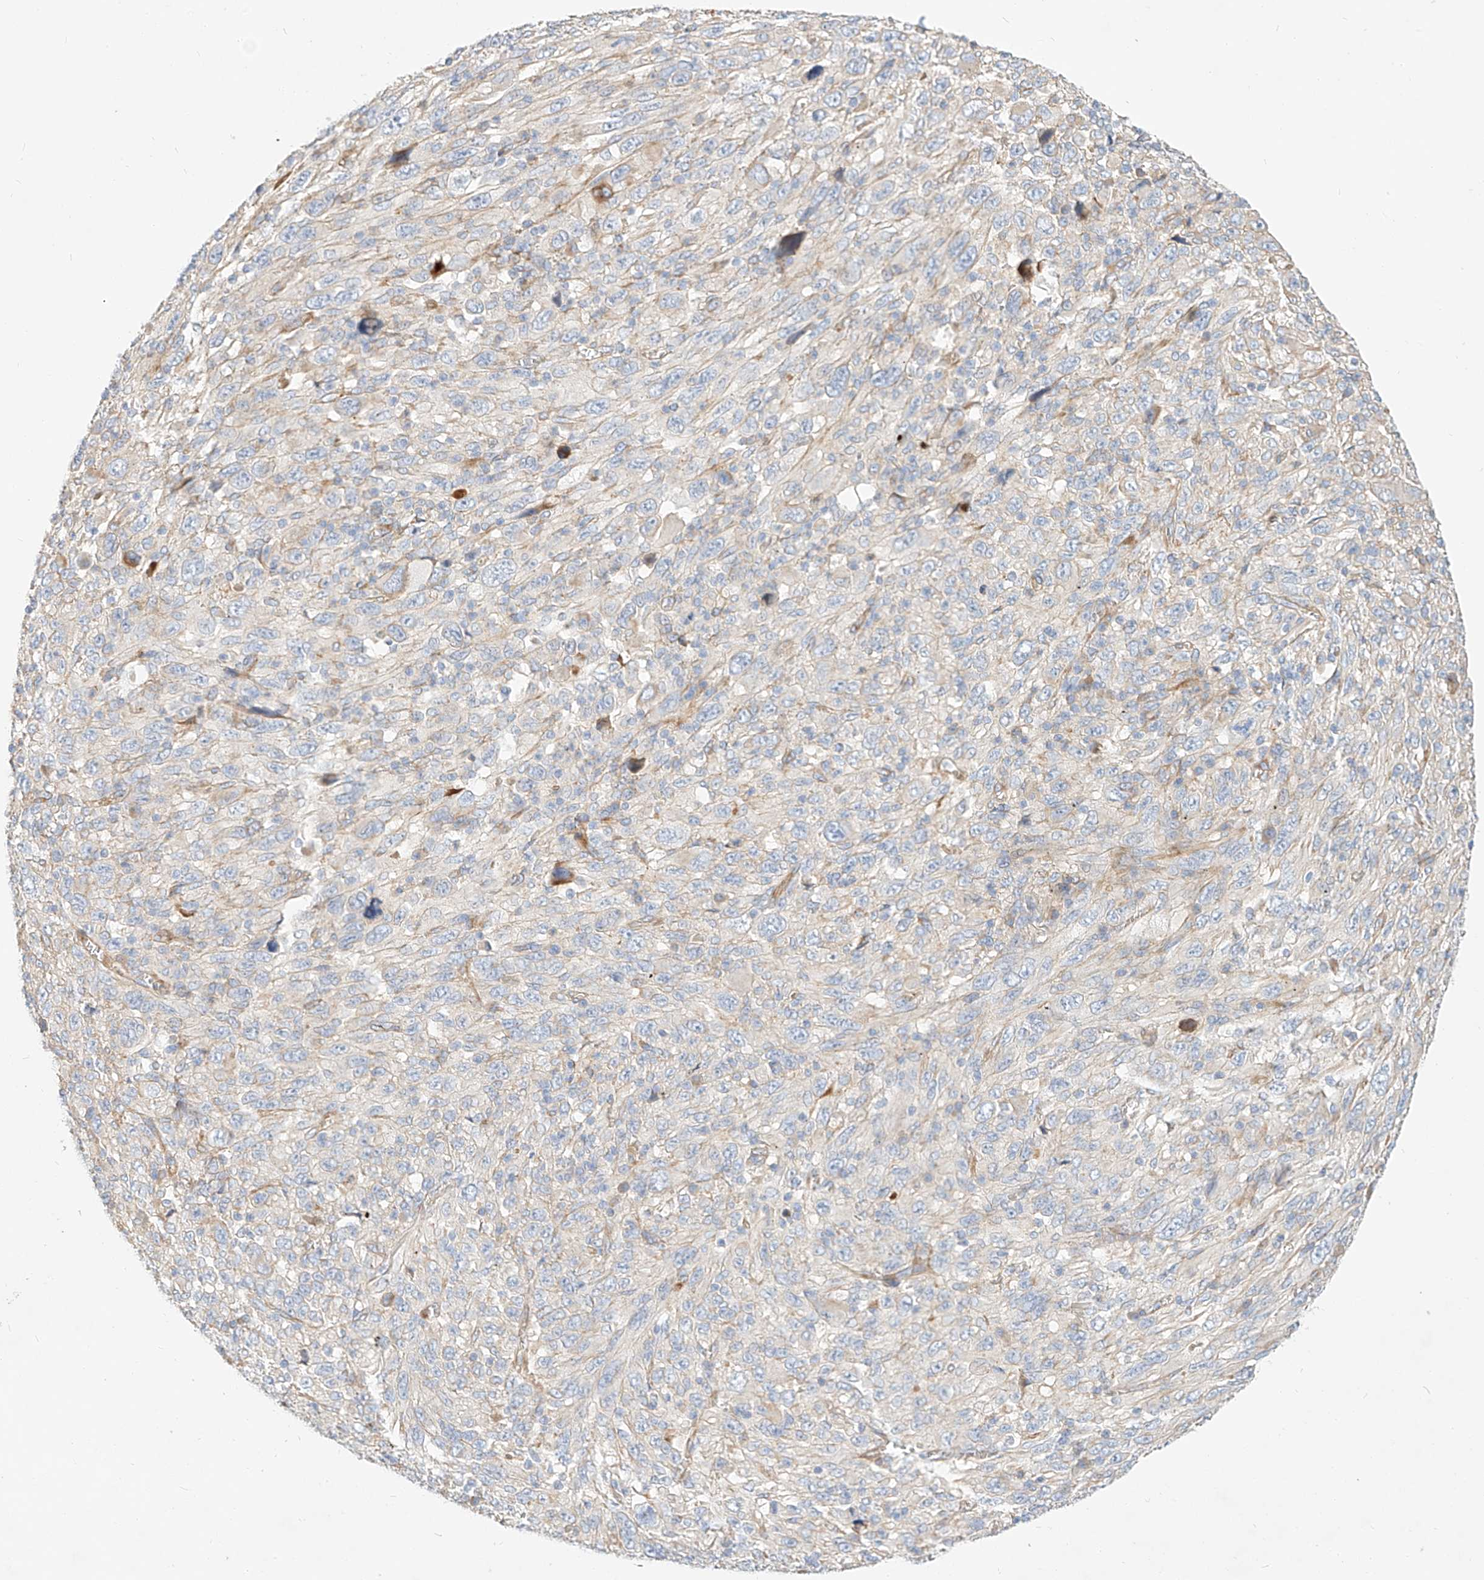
{"staining": {"intensity": "negative", "quantity": "none", "location": "none"}, "tissue": "melanoma", "cell_type": "Tumor cells", "image_type": "cancer", "snomed": [{"axis": "morphology", "description": "Malignant melanoma, Metastatic site"}, {"axis": "topography", "description": "Skin"}], "caption": "Protein analysis of malignant melanoma (metastatic site) reveals no significant staining in tumor cells. (DAB (3,3'-diaminobenzidine) immunohistochemistry with hematoxylin counter stain).", "gene": "KCNH5", "patient": {"sex": "female", "age": 56}}